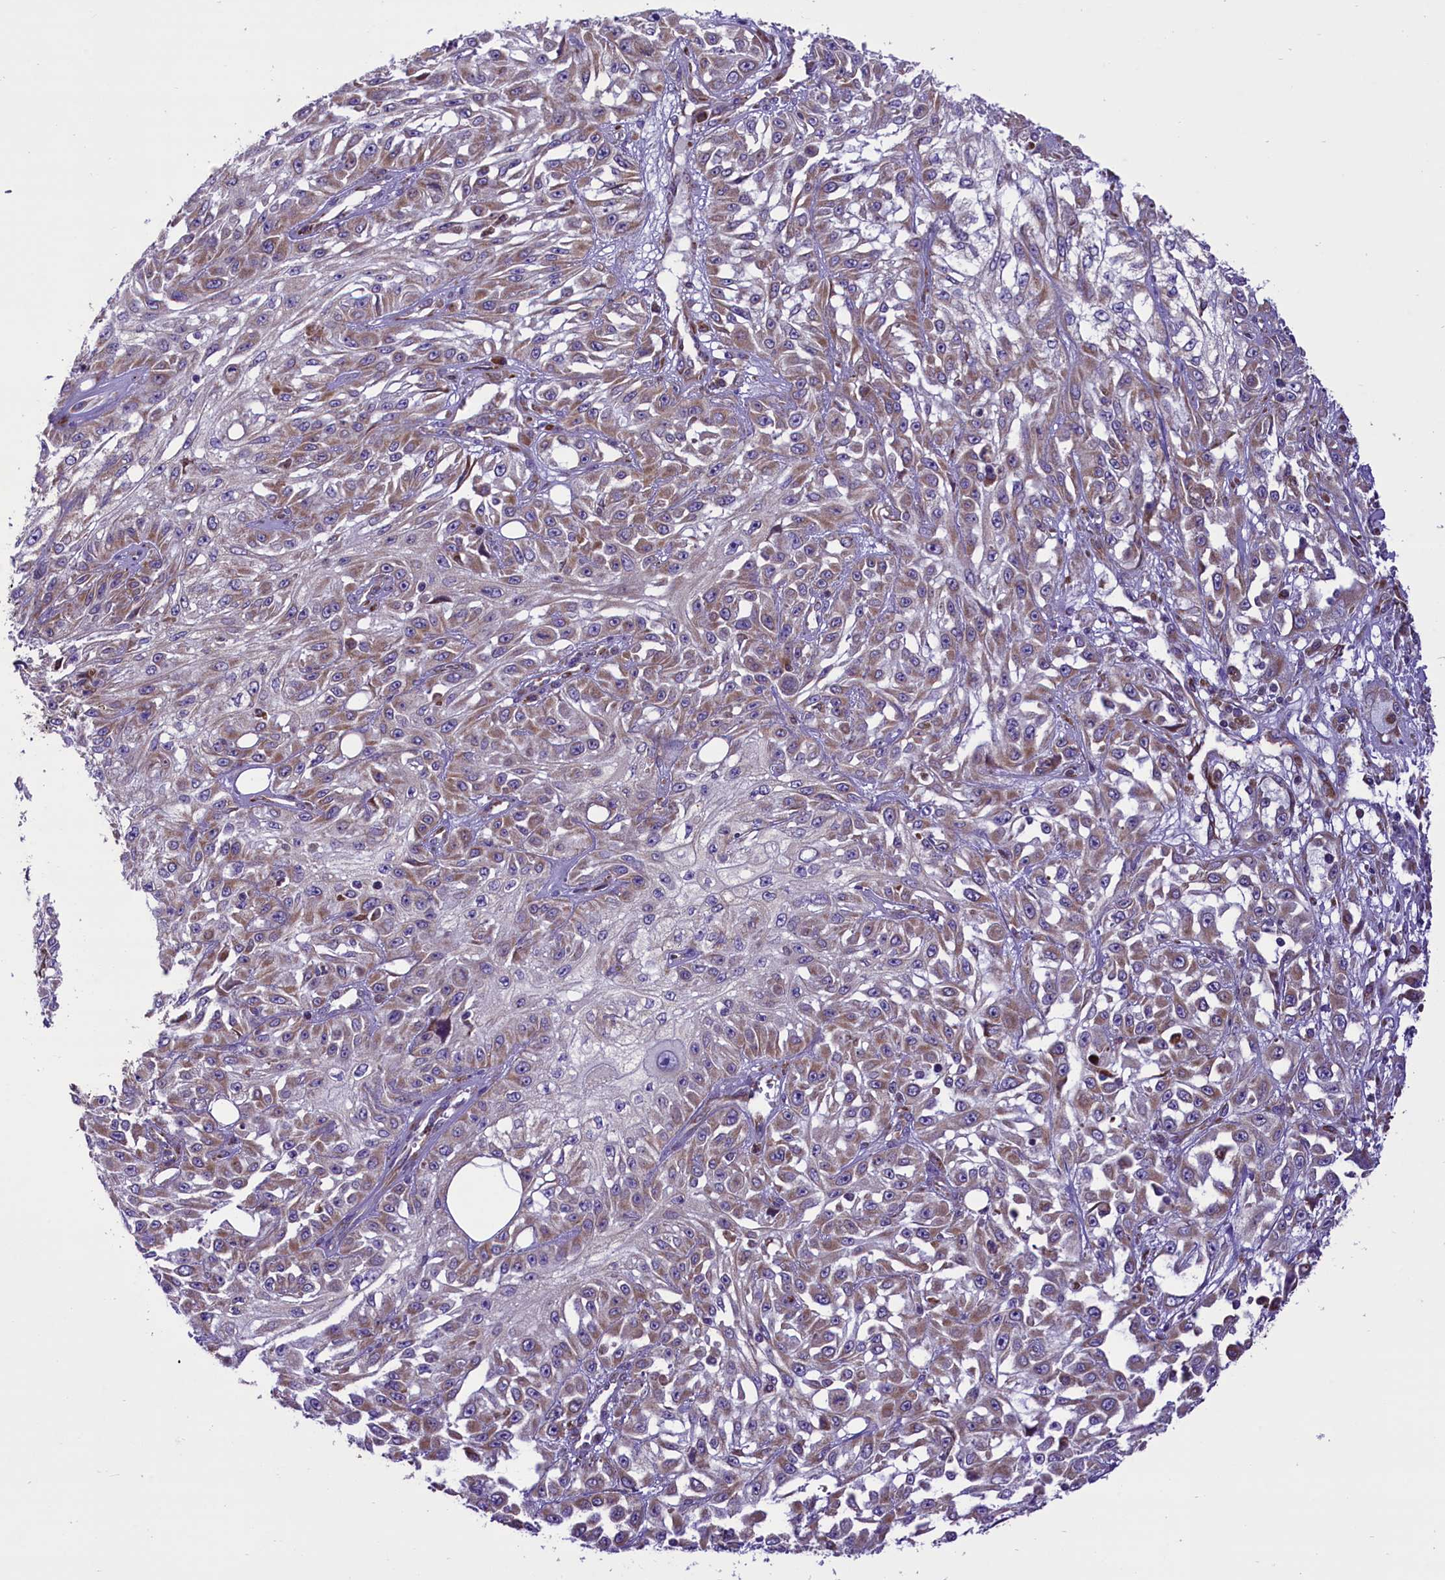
{"staining": {"intensity": "weak", "quantity": "25%-75%", "location": "cytoplasmic/membranous"}, "tissue": "skin cancer", "cell_type": "Tumor cells", "image_type": "cancer", "snomed": [{"axis": "morphology", "description": "Squamous cell carcinoma, NOS"}, {"axis": "morphology", "description": "Squamous cell carcinoma, metastatic, NOS"}, {"axis": "topography", "description": "Skin"}, {"axis": "topography", "description": "Lymph node"}], "caption": "Human skin metastatic squamous cell carcinoma stained with a protein marker exhibits weak staining in tumor cells.", "gene": "PTPRU", "patient": {"sex": "male", "age": 75}}